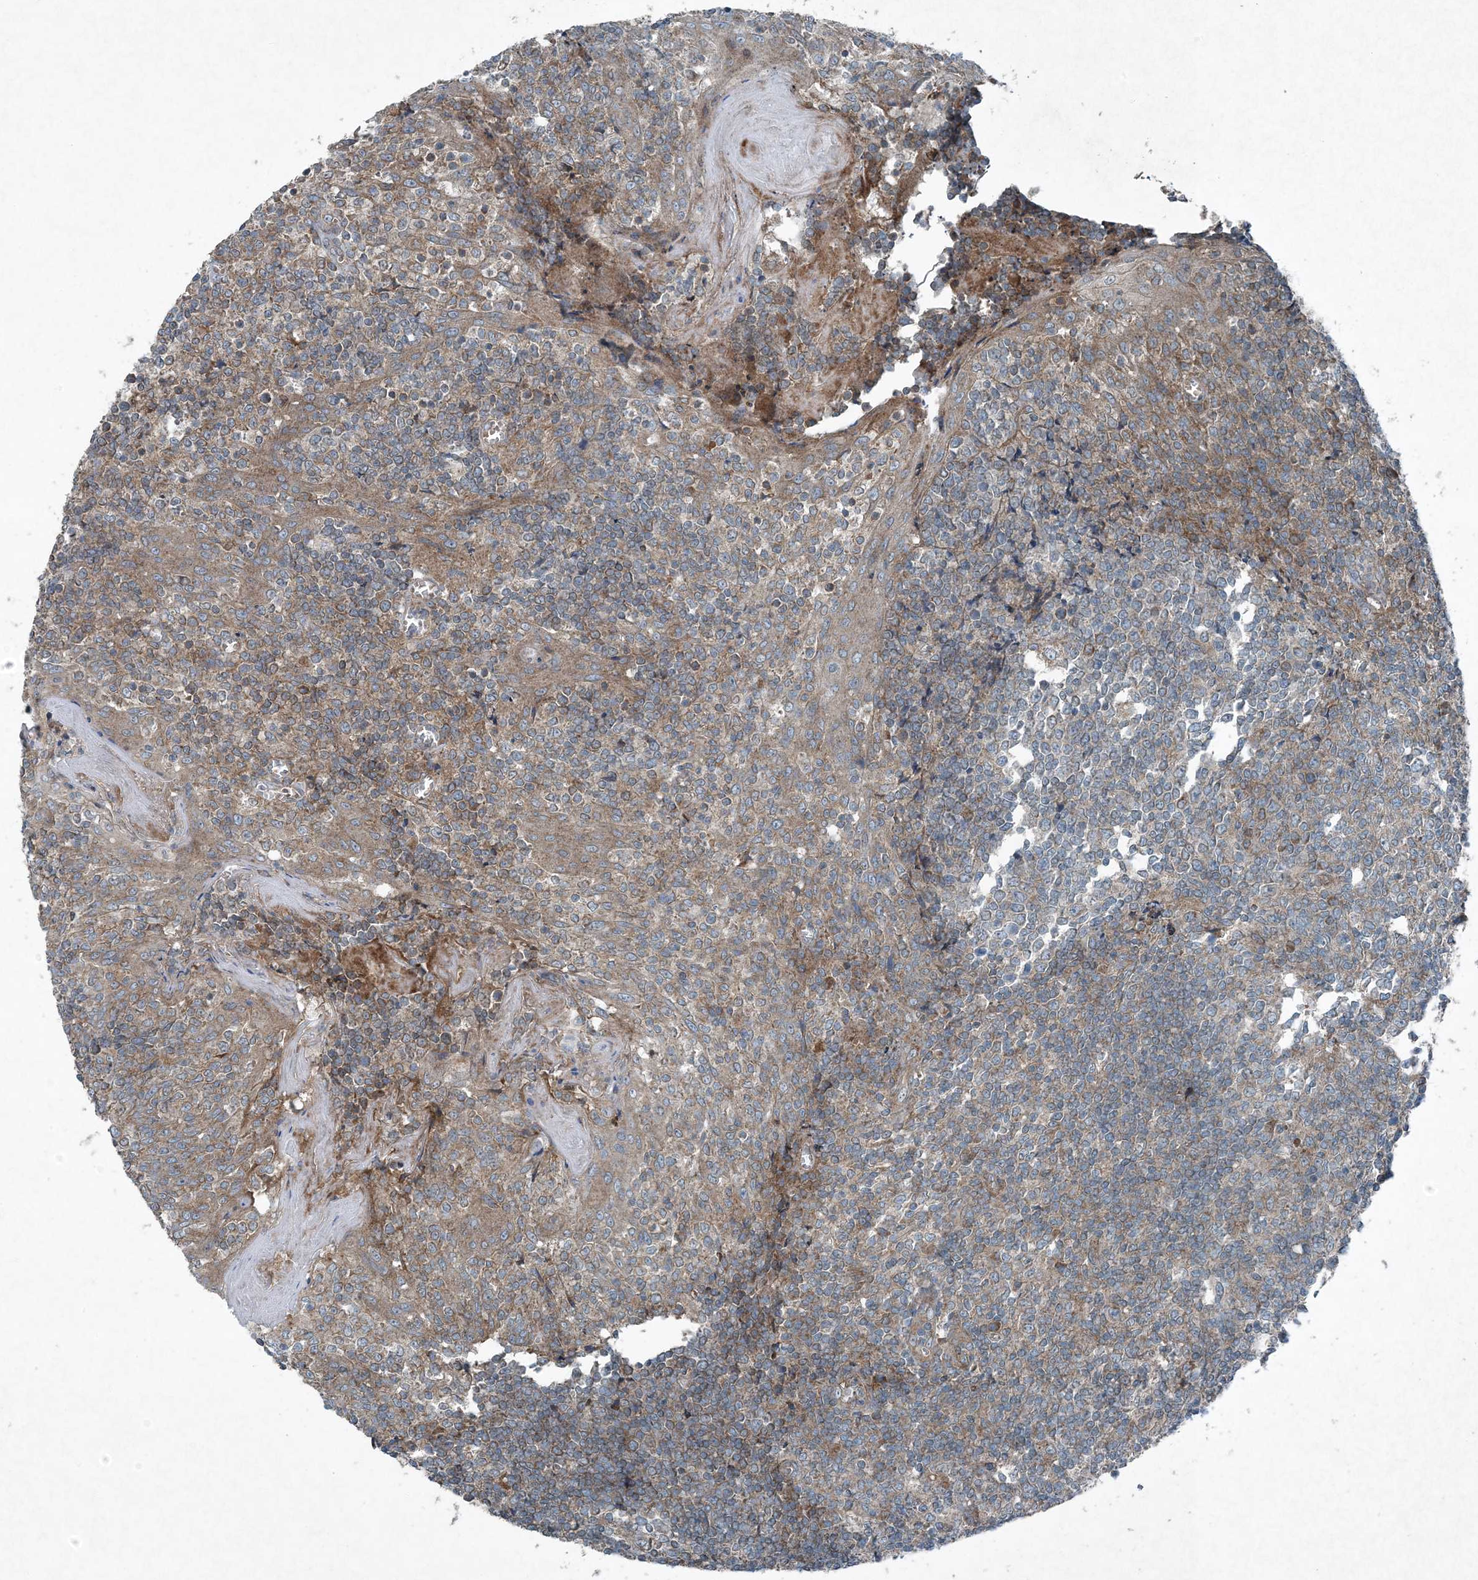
{"staining": {"intensity": "weak", "quantity": "<25%", "location": "cytoplasmic/membranous"}, "tissue": "tonsil", "cell_type": "Germinal center cells", "image_type": "normal", "snomed": [{"axis": "morphology", "description": "Normal tissue, NOS"}, {"axis": "topography", "description": "Tonsil"}], "caption": "Germinal center cells show no significant expression in unremarkable tonsil. (DAB IHC visualized using brightfield microscopy, high magnification).", "gene": "APOM", "patient": {"sex": "female", "age": 19}}